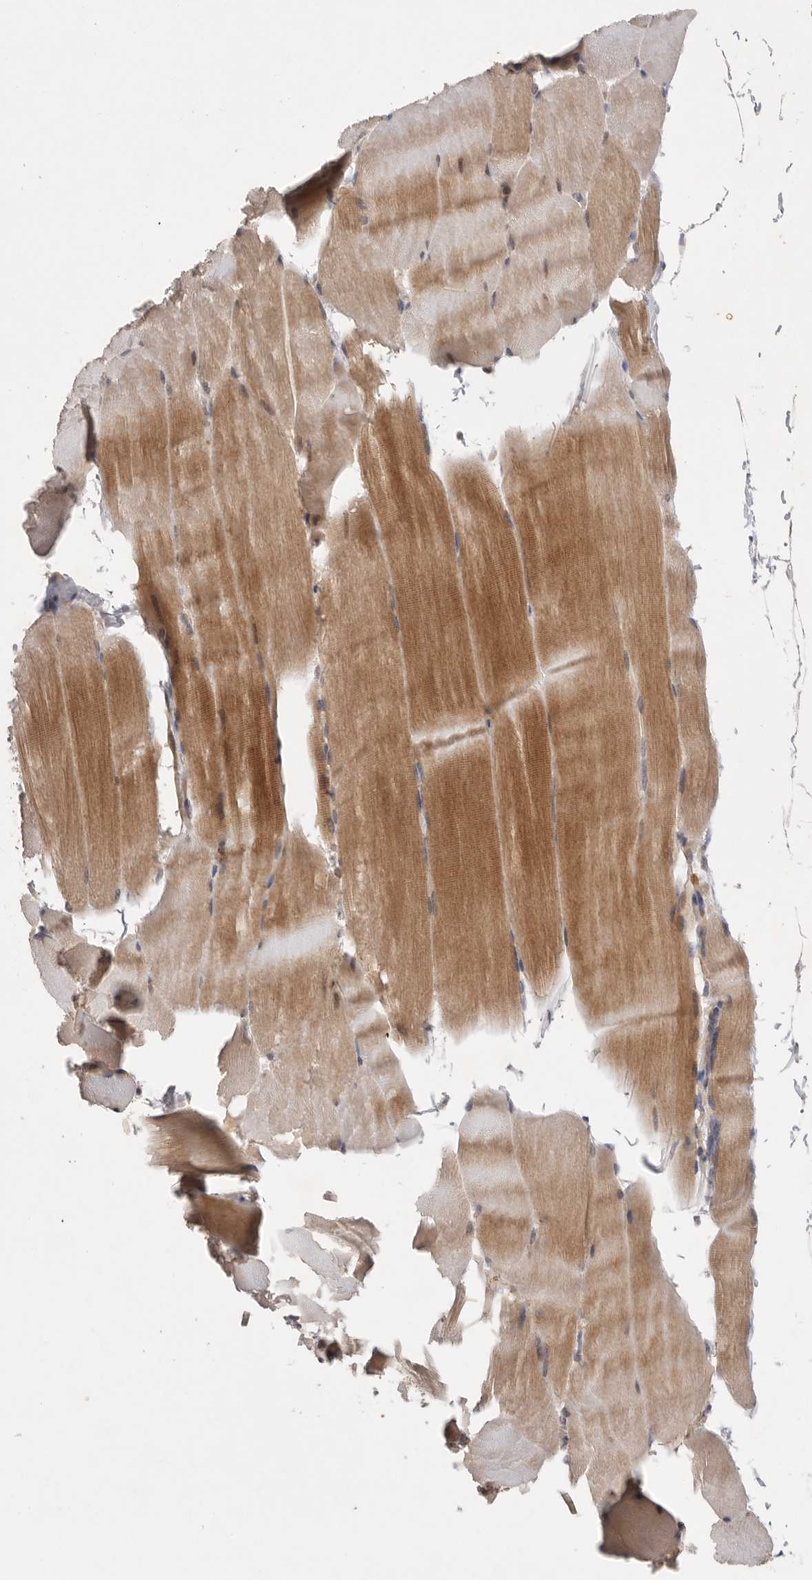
{"staining": {"intensity": "moderate", "quantity": ">75%", "location": "cytoplasmic/membranous"}, "tissue": "skeletal muscle", "cell_type": "Myocytes", "image_type": "normal", "snomed": [{"axis": "morphology", "description": "Normal tissue, NOS"}, {"axis": "topography", "description": "Skeletal muscle"}], "caption": "DAB (3,3'-diaminobenzidine) immunohistochemical staining of benign skeletal muscle reveals moderate cytoplasmic/membranous protein expression in approximately >75% of myocytes. Immunohistochemistry stains the protein of interest in brown and the nuclei are stained blue.", "gene": "PTPDC1", "patient": {"sex": "male", "age": 62}}